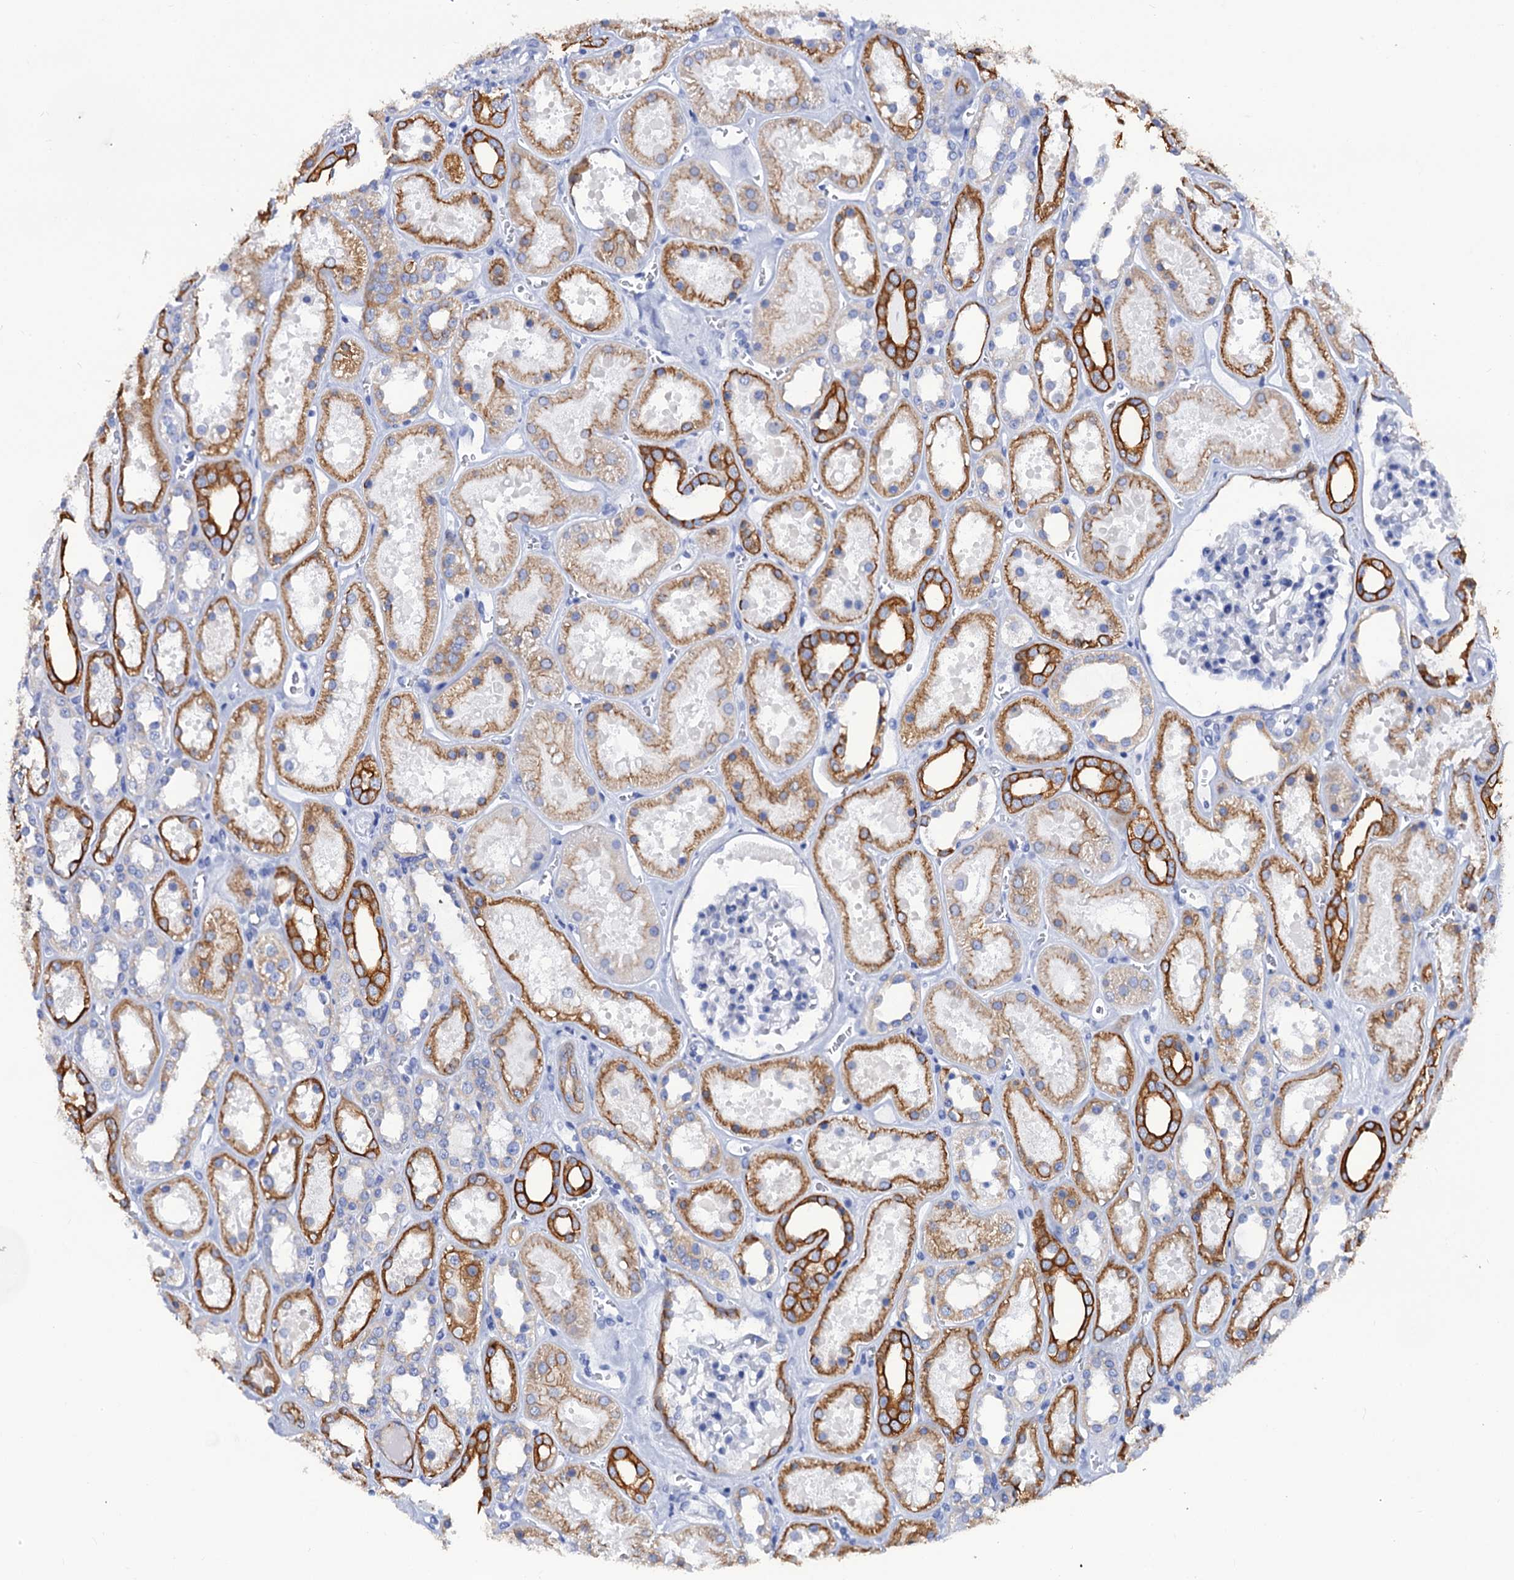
{"staining": {"intensity": "negative", "quantity": "none", "location": "none"}, "tissue": "kidney", "cell_type": "Cells in glomeruli", "image_type": "normal", "snomed": [{"axis": "morphology", "description": "Normal tissue, NOS"}, {"axis": "topography", "description": "Kidney"}], "caption": "DAB immunohistochemical staining of benign human kidney exhibits no significant staining in cells in glomeruli.", "gene": "RAB3IP", "patient": {"sex": "female", "age": 41}}